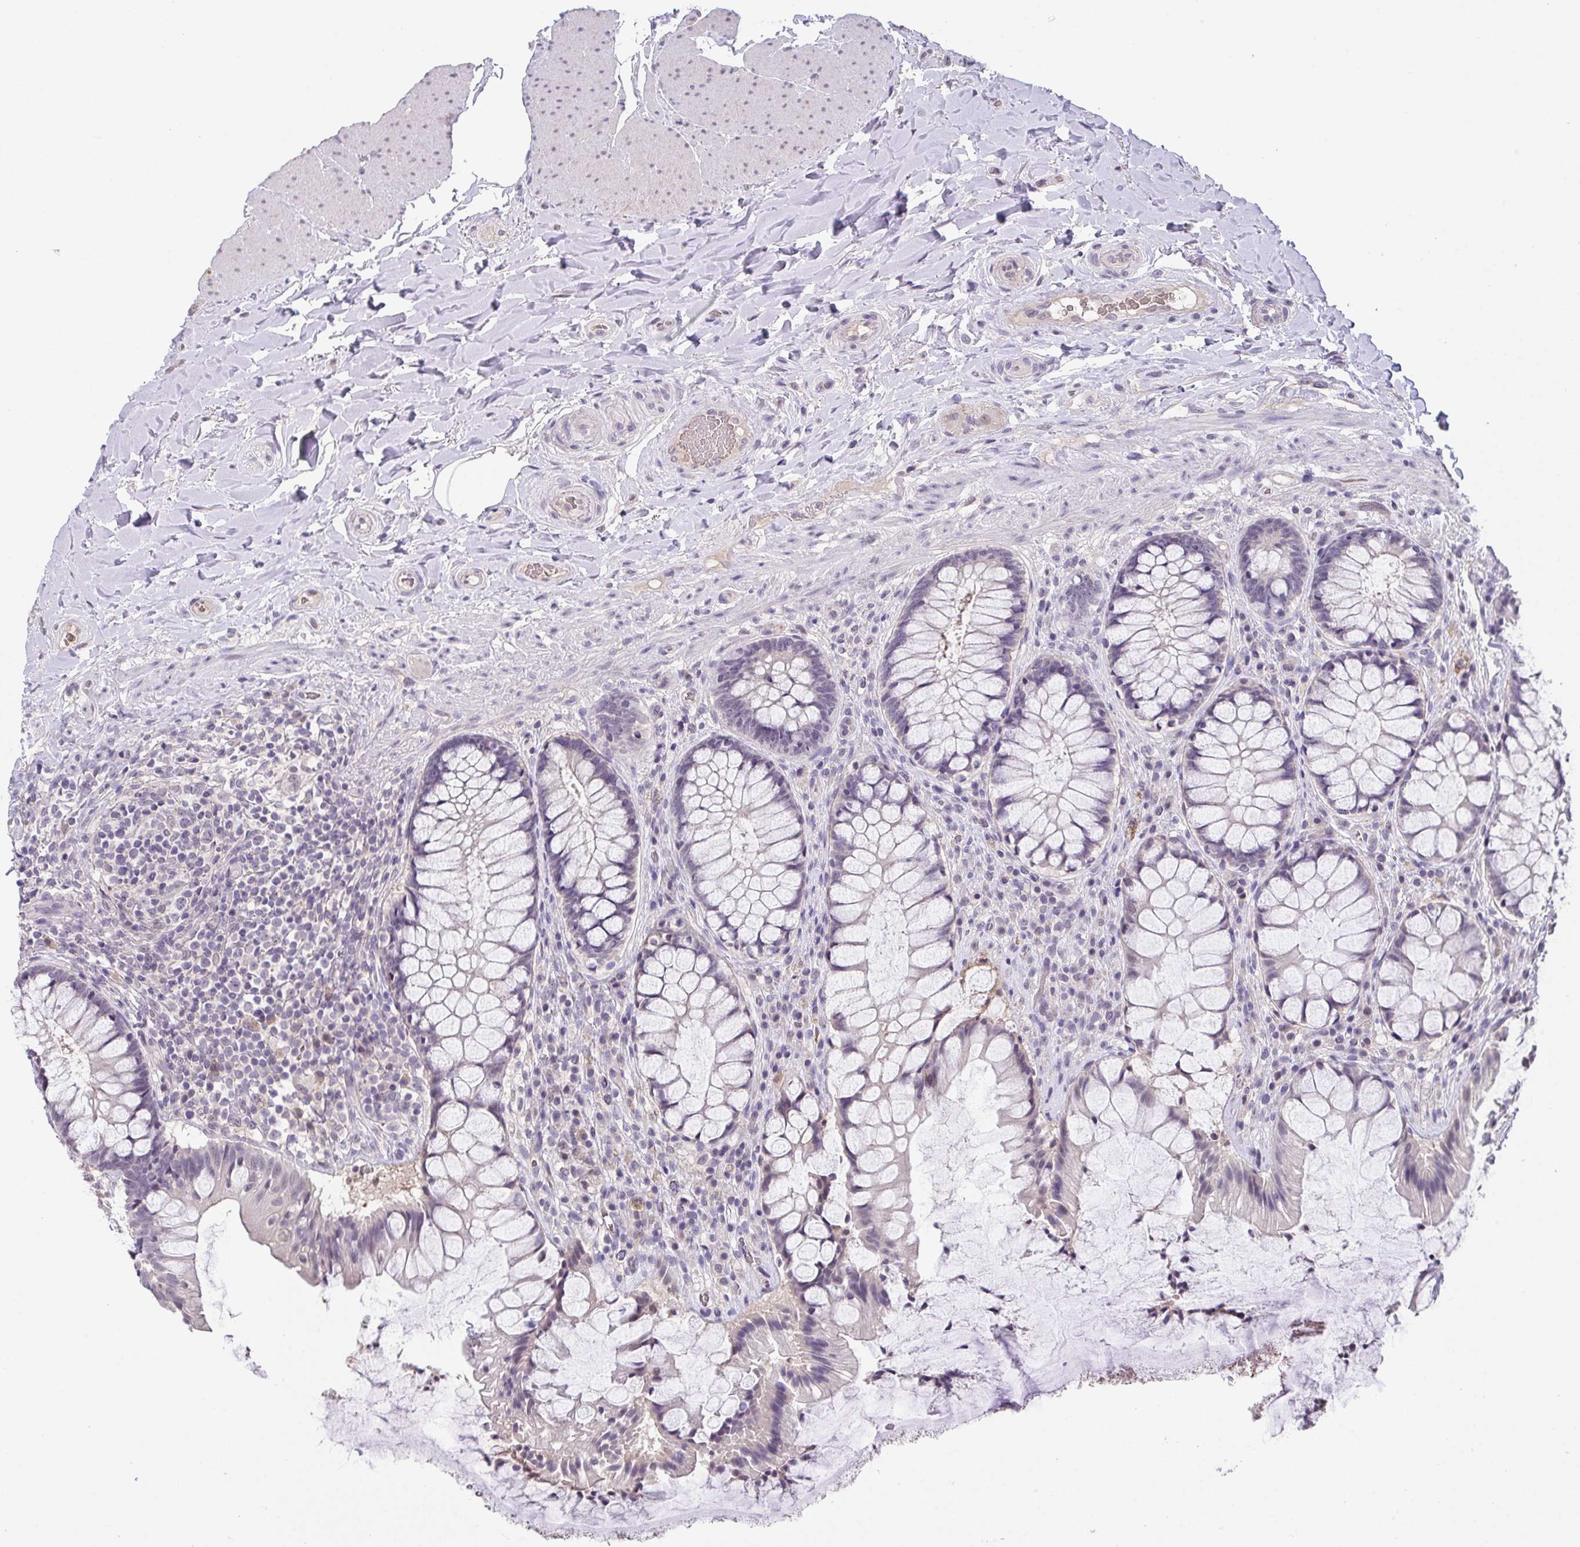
{"staining": {"intensity": "negative", "quantity": "none", "location": "none"}, "tissue": "rectum", "cell_type": "Glandular cells", "image_type": "normal", "snomed": [{"axis": "morphology", "description": "Normal tissue, NOS"}, {"axis": "topography", "description": "Rectum"}], "caption": "Glandular cells show no significant positivity in normal rectum. Brightfield microscopy of IHC stained with DAB (3,3'-diaminobenzidine) (brown) and hematoxylin (blue), captured at high magnification.", "gene": "GLTPD2", "patient": {"sex": "female", "age": 58}}